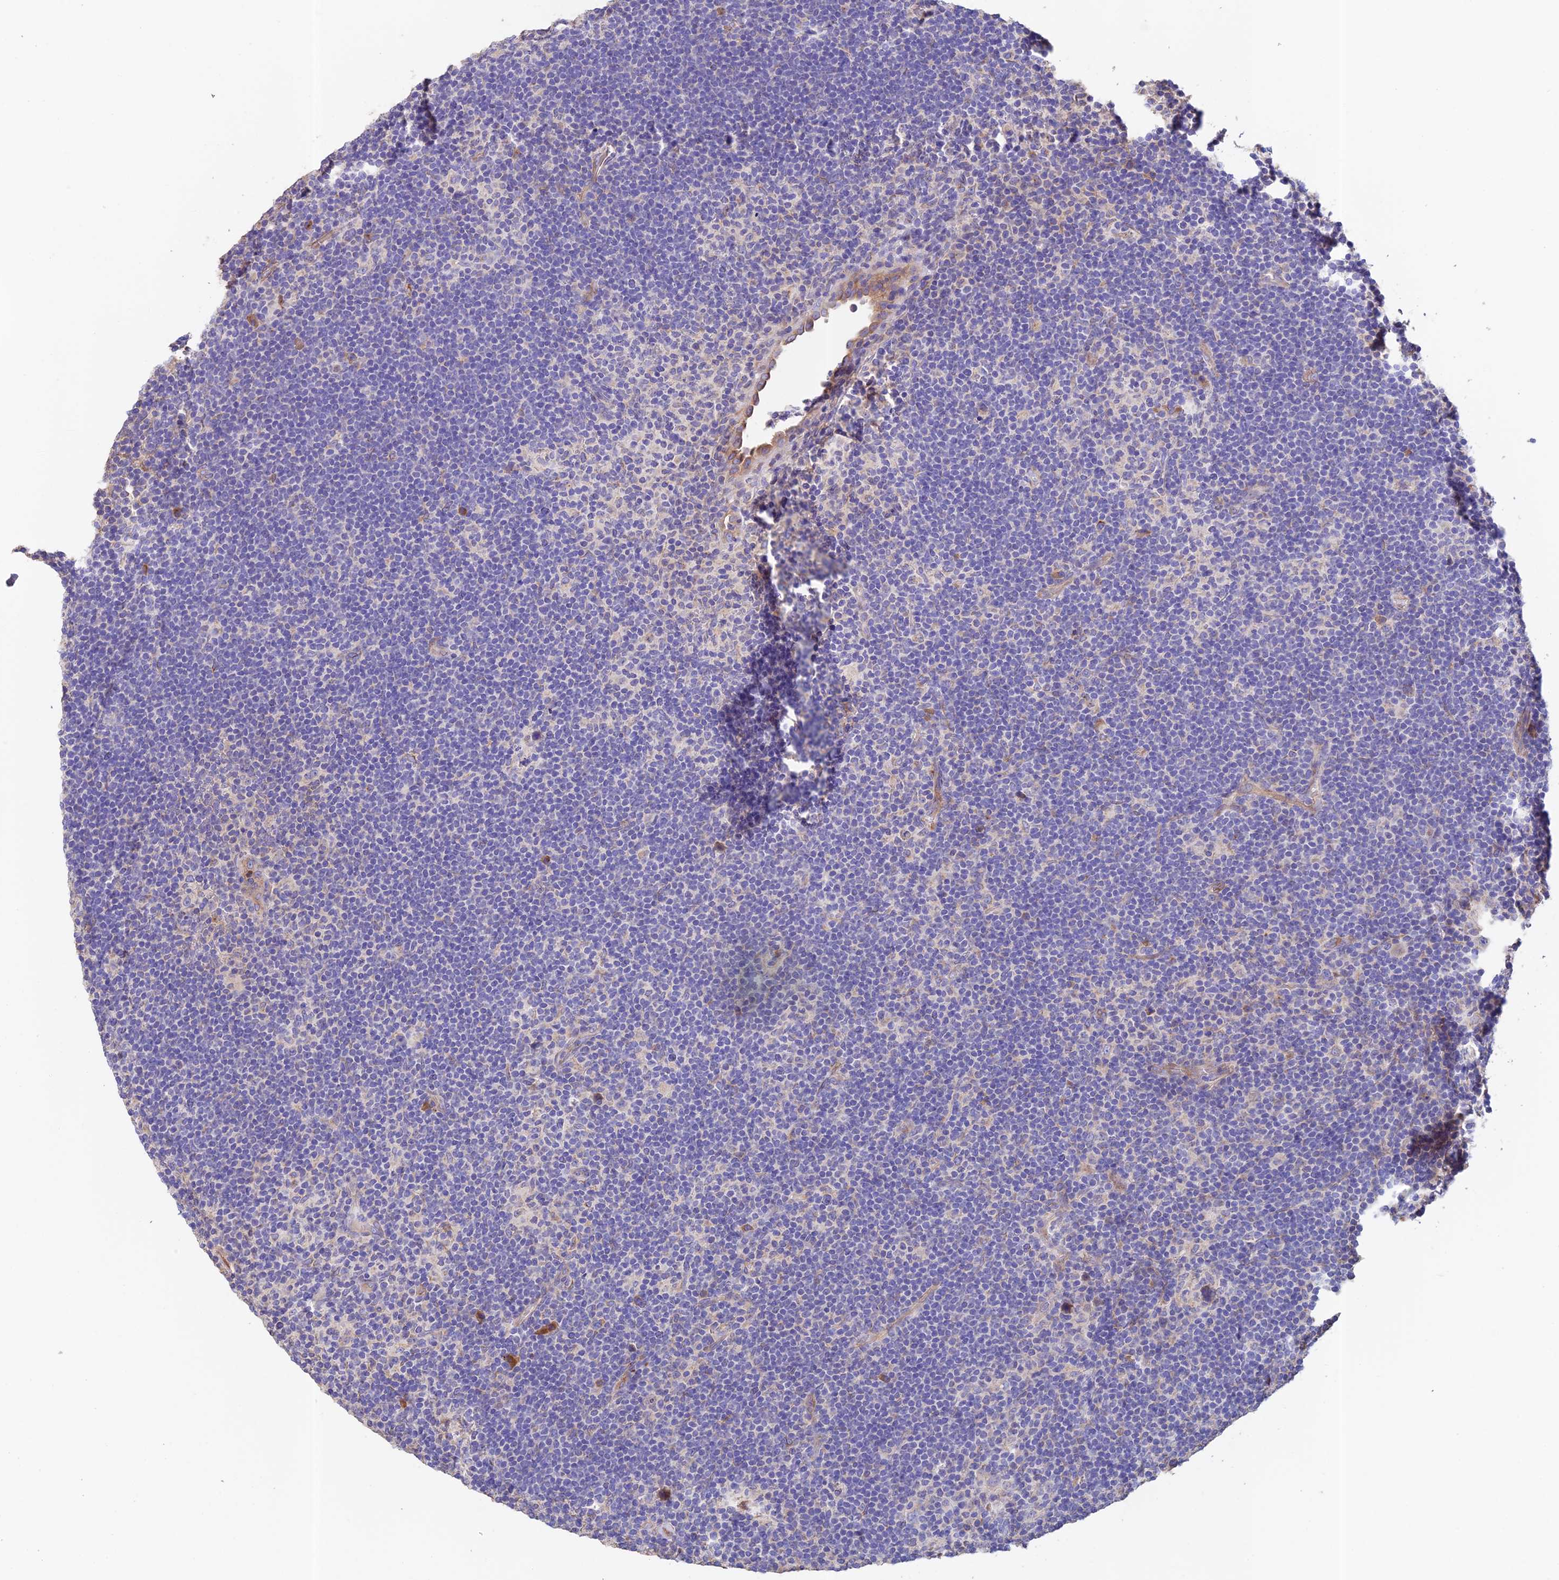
{"staining": {"intensity": "moderate", "quantity": "<25%", "location": "cytoplasmic/membranous"}, "tissue": "lymphoma", "cell_type": "Tumor cells", "image_type": "cancer", "snomed": [{"axis": "morphology", "description": "Hodgkin's disease, NOS"}, {"axis": "topography", "description": "Lymph node"}], "caption": "Moderate cytoplasmic/membranous staining is appreciated in approximately <25% of tumor cells in Hodgkin's disease. (Brightfield microscopy of DAB IHC at high magnification).", "gene": "EMC3", "patient": {"sex": "female", "age": 57}}